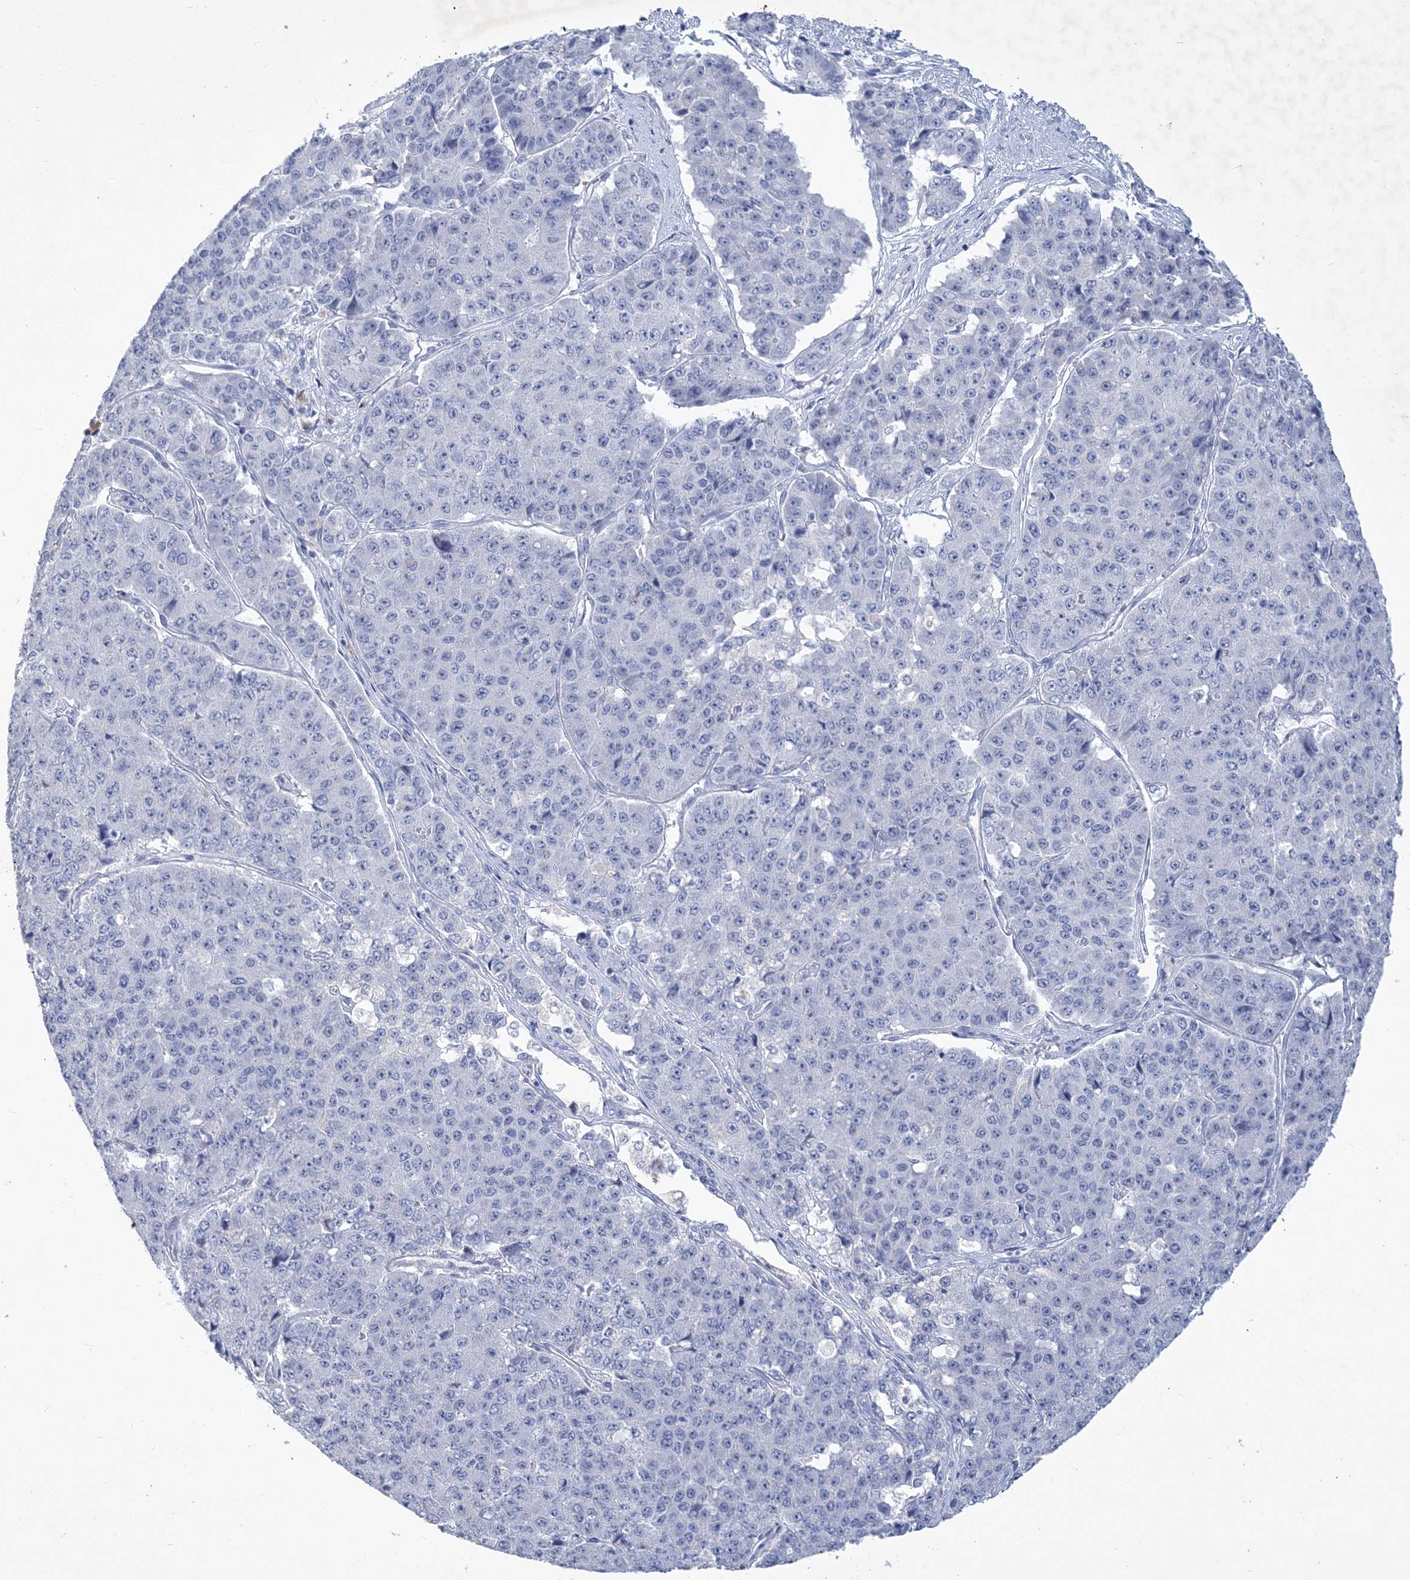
{"staining": {"intensity": "negative", "quantity": "none", "location": "none"}, "tissue": "pancreatic cancer", "cell_type": "Tumor cells", "image_type": "cancer", "snomed": [{"axis": "morphology", "description": "Adenocarcinoma, NOS"}, {"axis": "topography", "description": "Pancreas"}], "caption": "Adenocarcinoma (pancreatic) was stained to show a protein in brown. There is no significant expression in tumor cells.", "gene": "COPS8", "patient": {"sex": "male", "age": 50}}